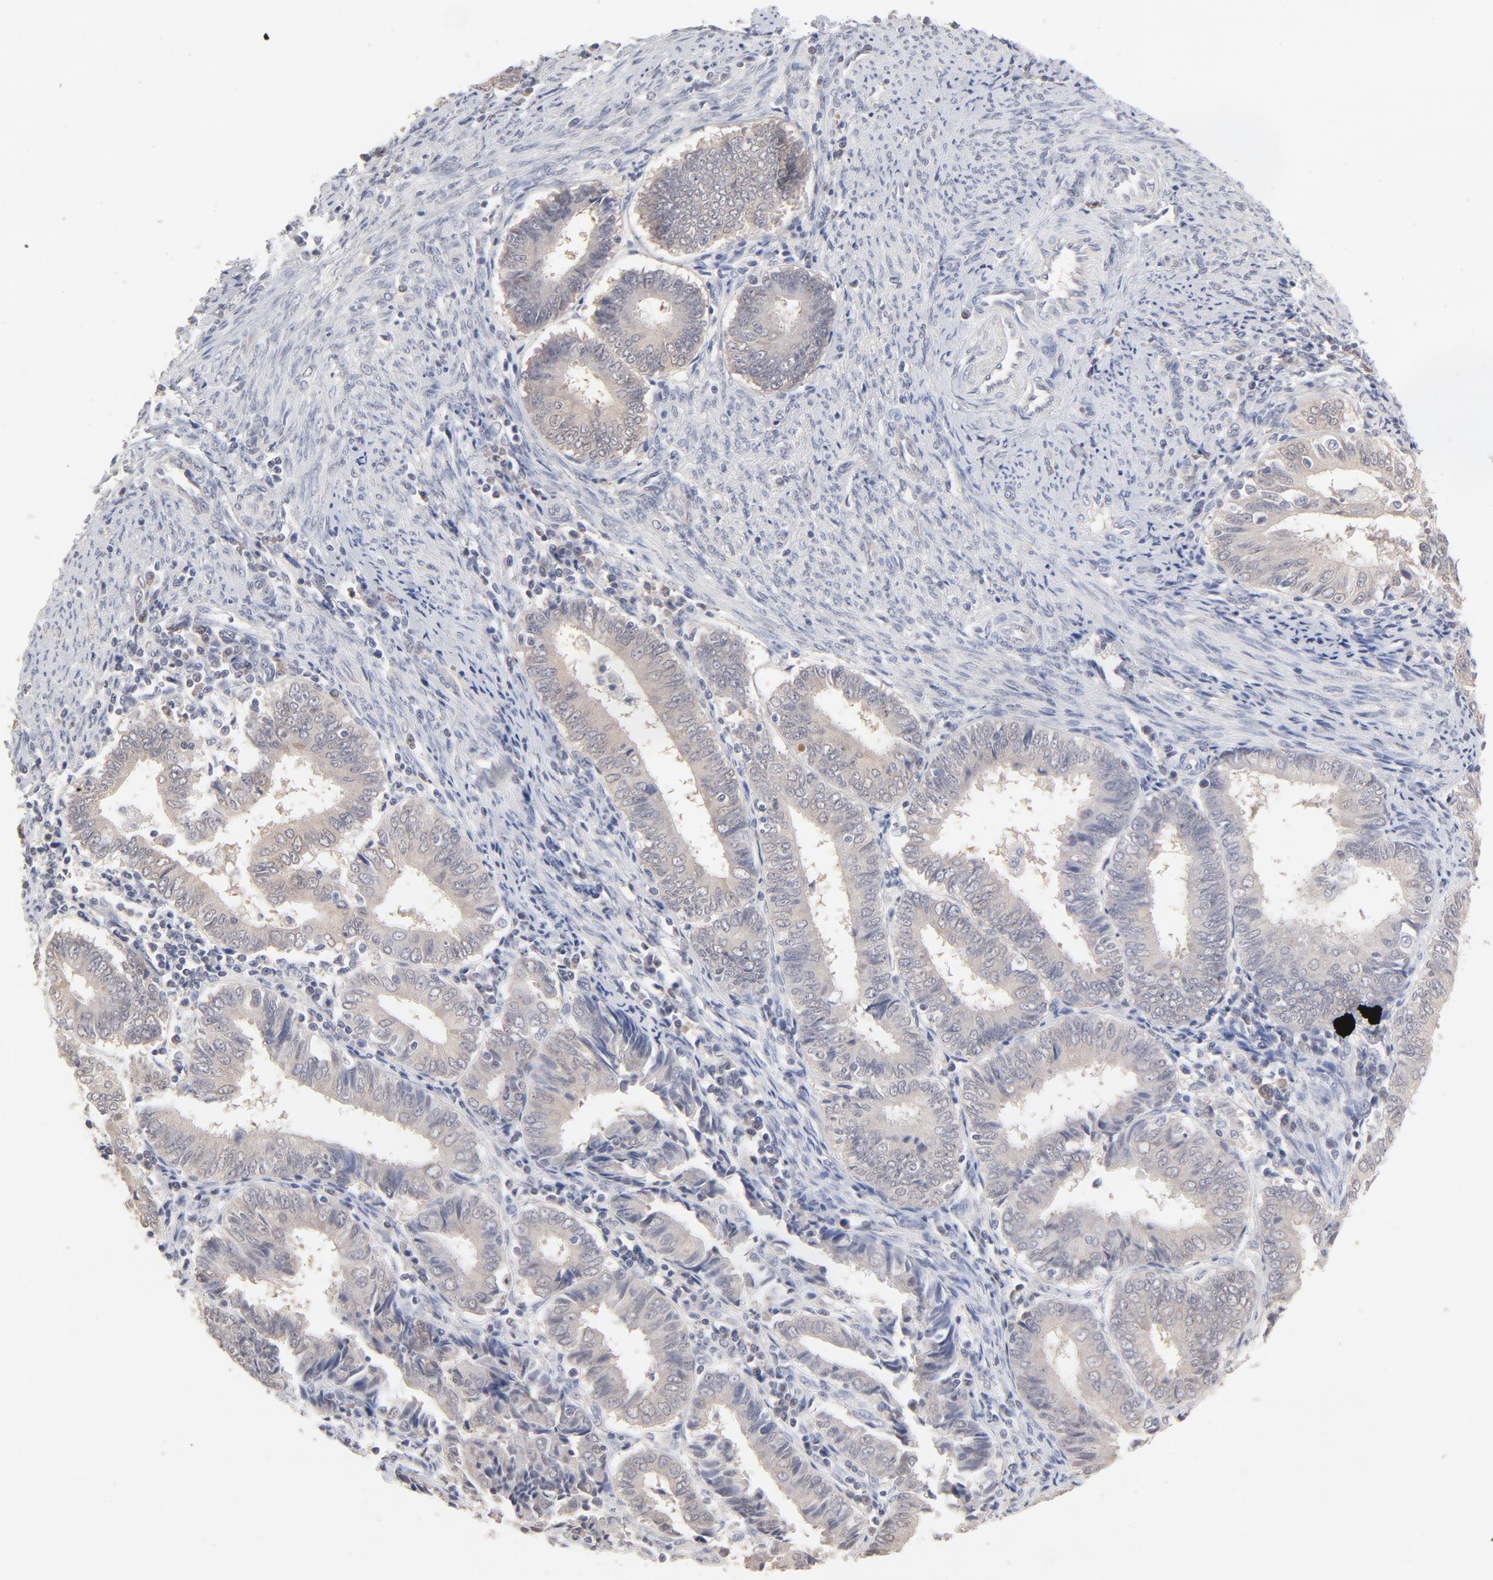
{"staining": {"intensity": "weak", "quantity": "<25%", "location": "cytoplasmic/membranous"}, "tissue": "endometrial cancer", "cell_type": "Tumor cells", "image_type": "cancer", "snomed": [{"axis": "morphology", "description": "Adenocarcinoma, NOS"}, {"axis": "topography", "description": "Endometrium"}], "caption": "This is an immunohistochemistry photomicrograph of human endometrial adenocarcinoma. There is no staining in tumor cells.", "gene": "MIF", "patient": {"sex": "female", "age": 75}}